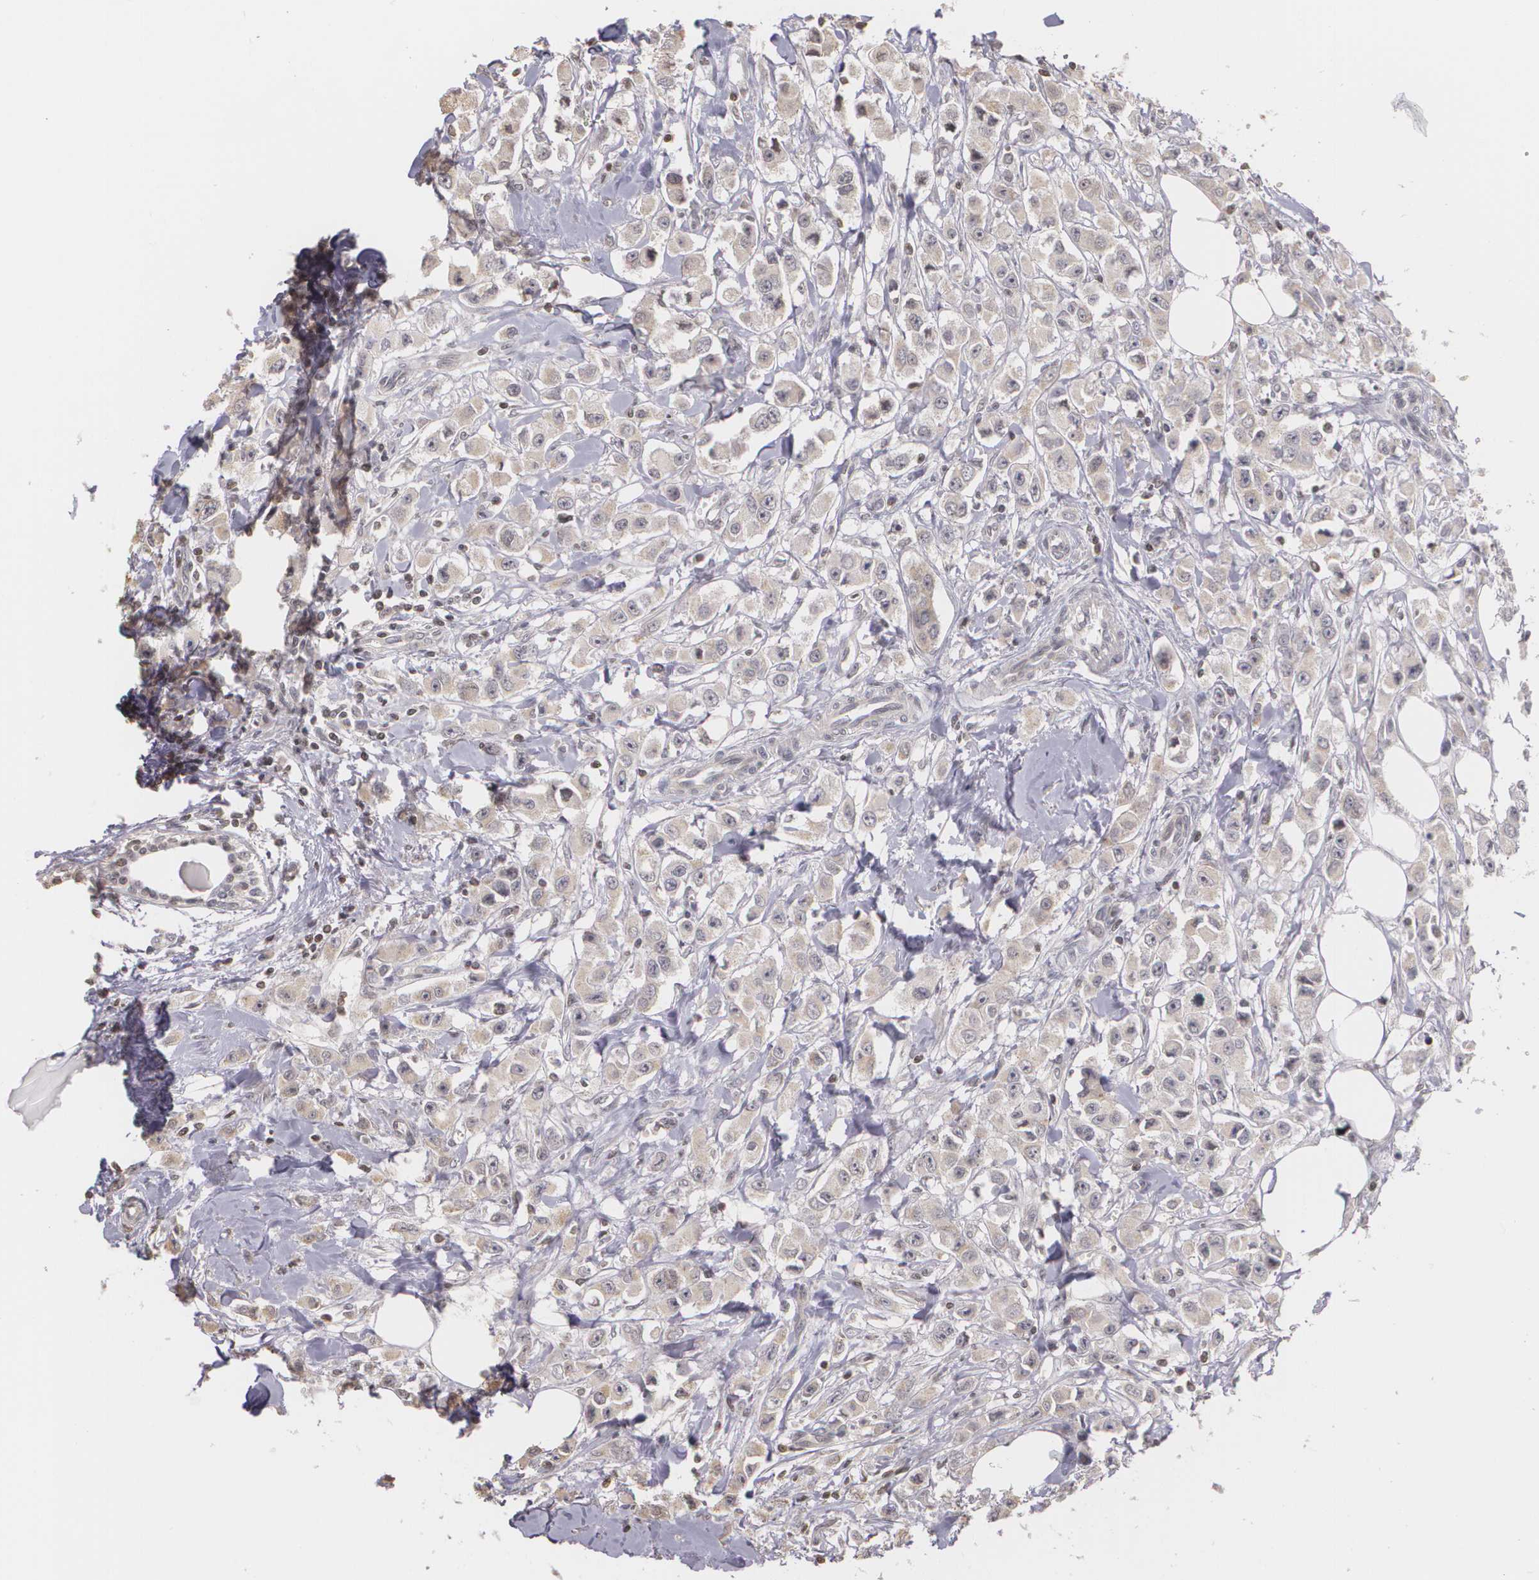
{"staining": {"intensity": "negative", "quantity": "none", "location": "none"}, "tissue": "breast cancer", "cell_type": "Tumor cells", "image_type": "cancer", "snomed": [{"axis": "morphology", "description": "Duct carcinoma"}, {"axis": "topography", "description": "Breast"}], "caption": "Immunohistochemistry of breast cancer (intraductal carcinoma) demonstrates no positivity in tumor cells. (DAB immunohistochemistry (IHC) with hematoxylin counter stain).", "gene": "THRB", "patient": {"sex": "female", "age": 58}}